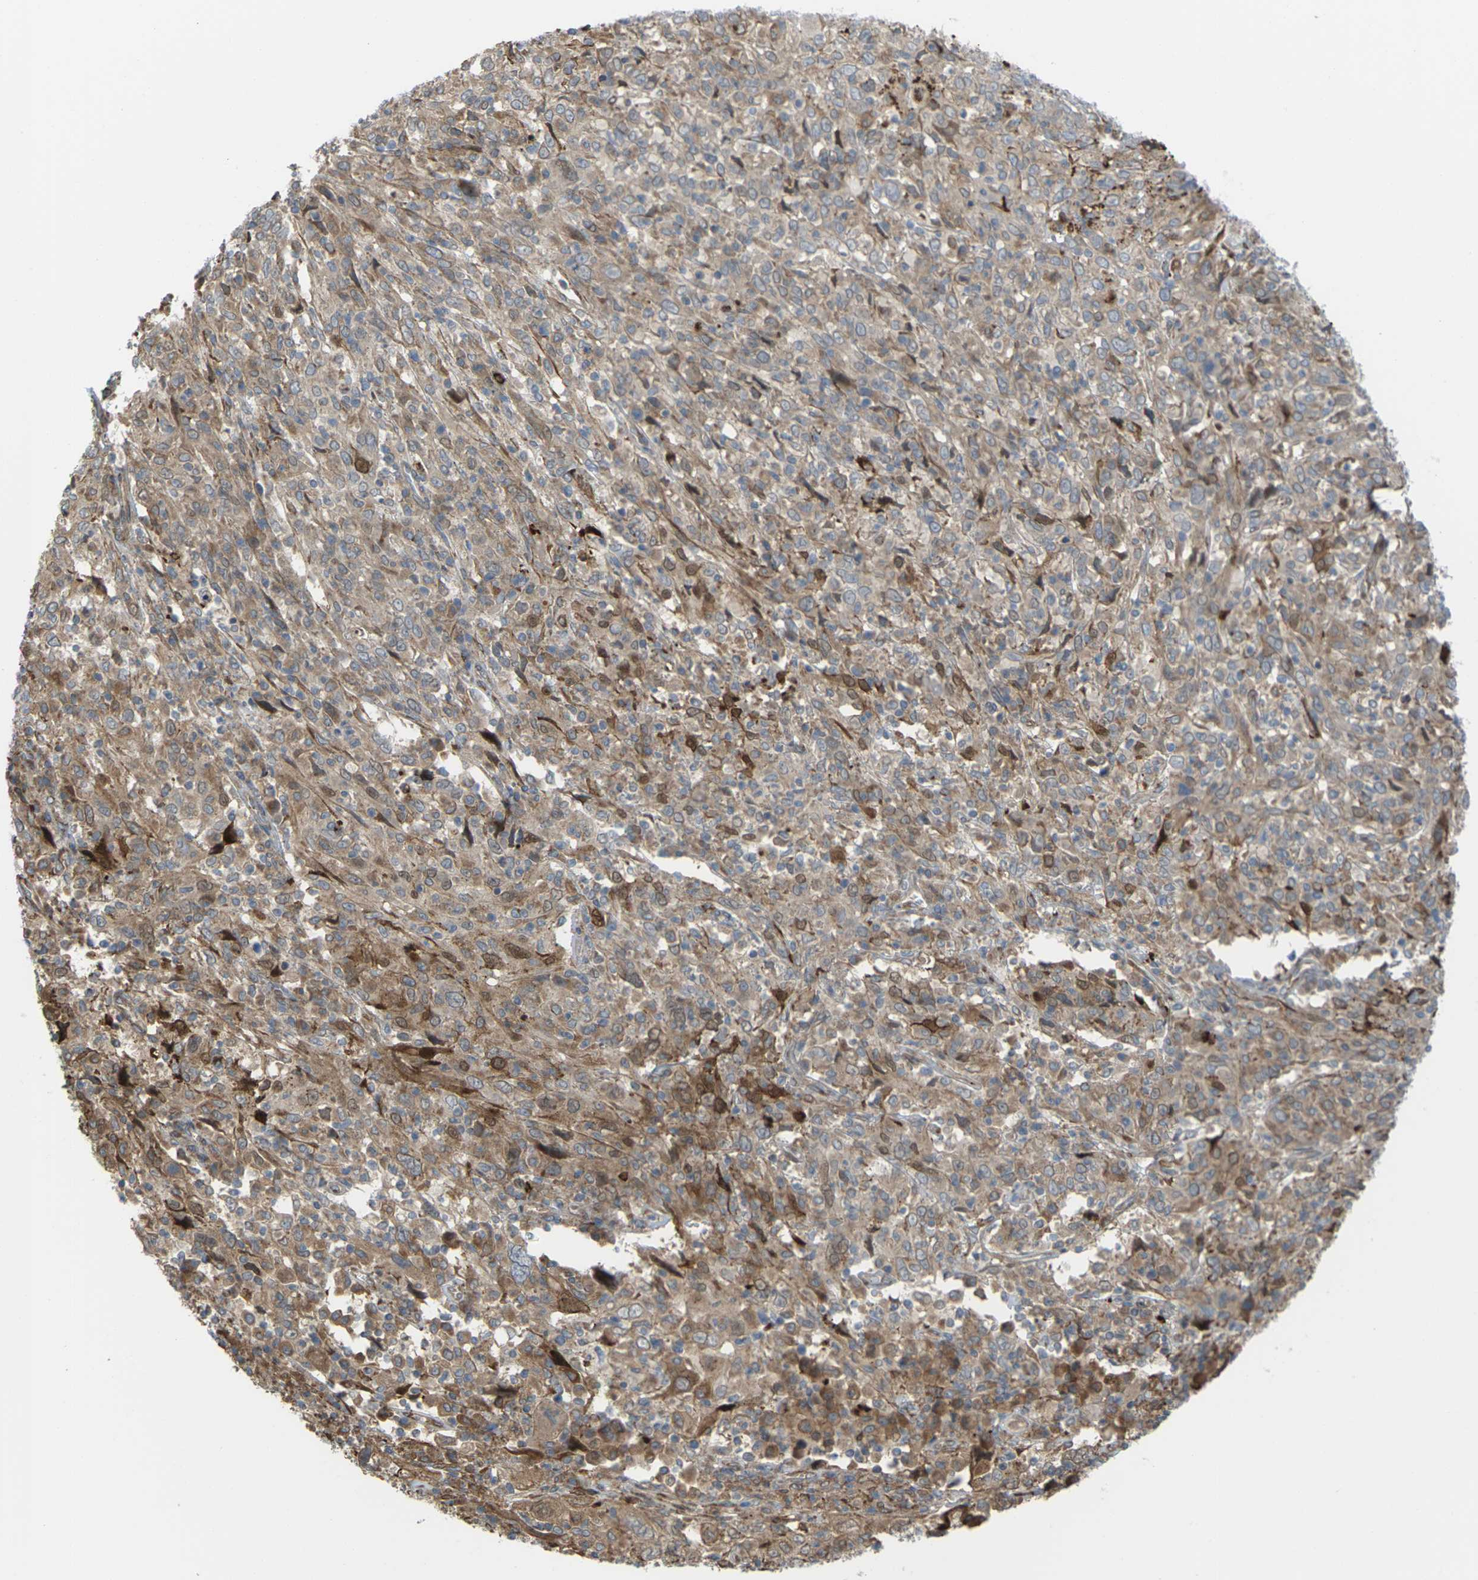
{"staining": {"intensity": "moderate", "quantity": ">75%", "location": "cytoplasmic/membranous"}, "tissue": "cervical cancer", "cell_type": "Tumor cells", "image_type": "cancer", "snomed": [{"axis": "morphology", "description": "Squamous cell carcinoma, NOS"}, {"axis": "topography", "description": "Cervix"}], "caption": "Cervical squamous cell carcinoma stained for a protein (brown) demonstrates moderate cytoplasmic/membranous positive expression in approximately >75% of tumor cells.", "gene": "ROBO1", "patient": {"sex": "female", "age": 46}}